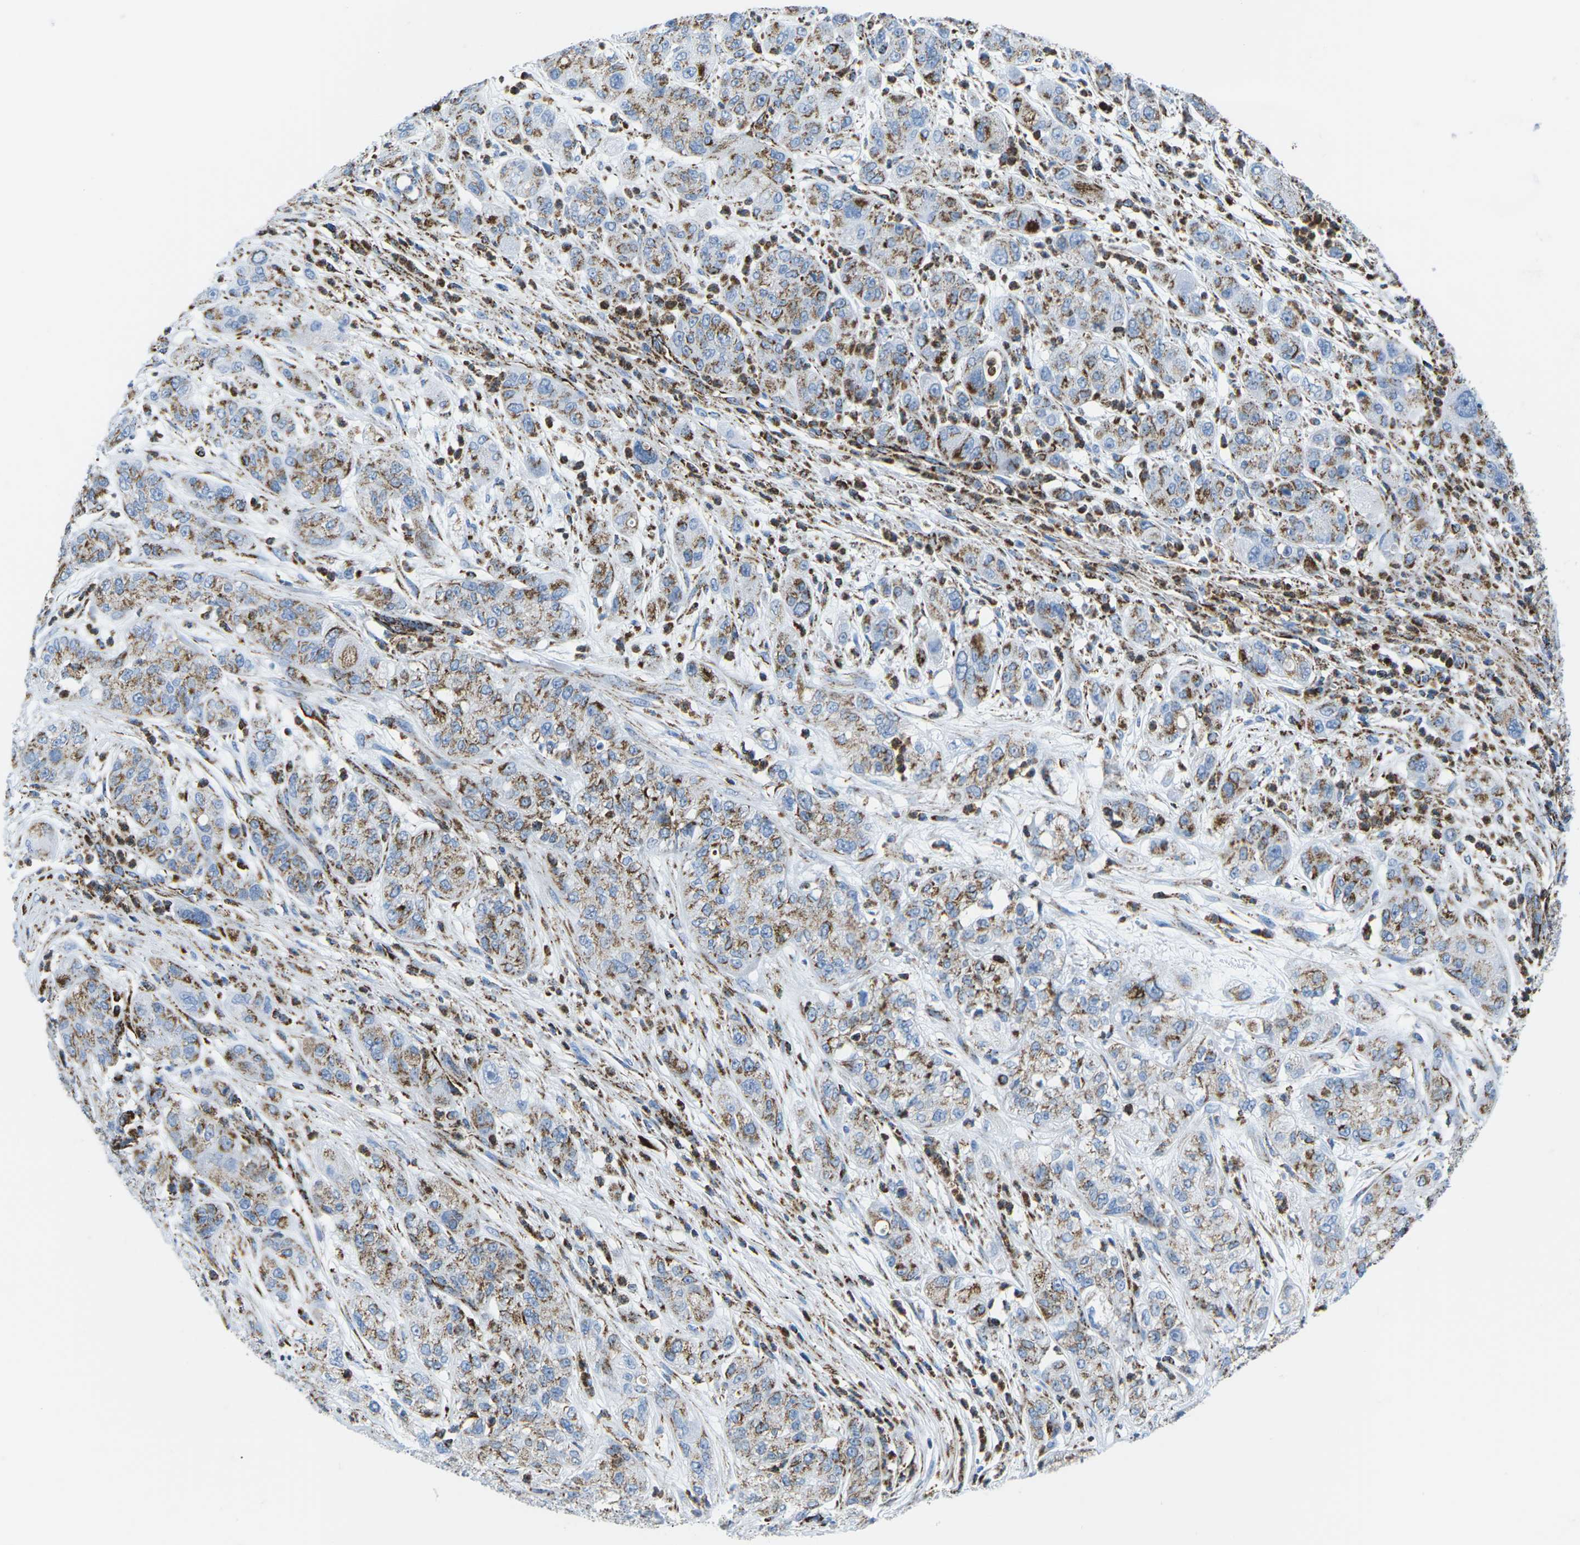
{"staining": {"intensity": "moderate", "quantity": "25%-75%", "location": "cytoplasmic/membranous"}, "tissue": "pancreatic cancer", "cell_type": "Tumor cells", "image_type": "cancer", "snomed": [{"axis": "morphology", "description": "Adenocarcinoma, NOS"}, {"axis": "topography", "description": "Pancreas"}], "caption": "This micrograph exhibits immunohistochemistry staining of pancreatic adenocarcinoma, with medium moderate cytoplasmic/membranous staining in approximately 25%-75% of tumor cells.", "gene": "COX6C", "patient": {"sex": "female", "age": 78}}